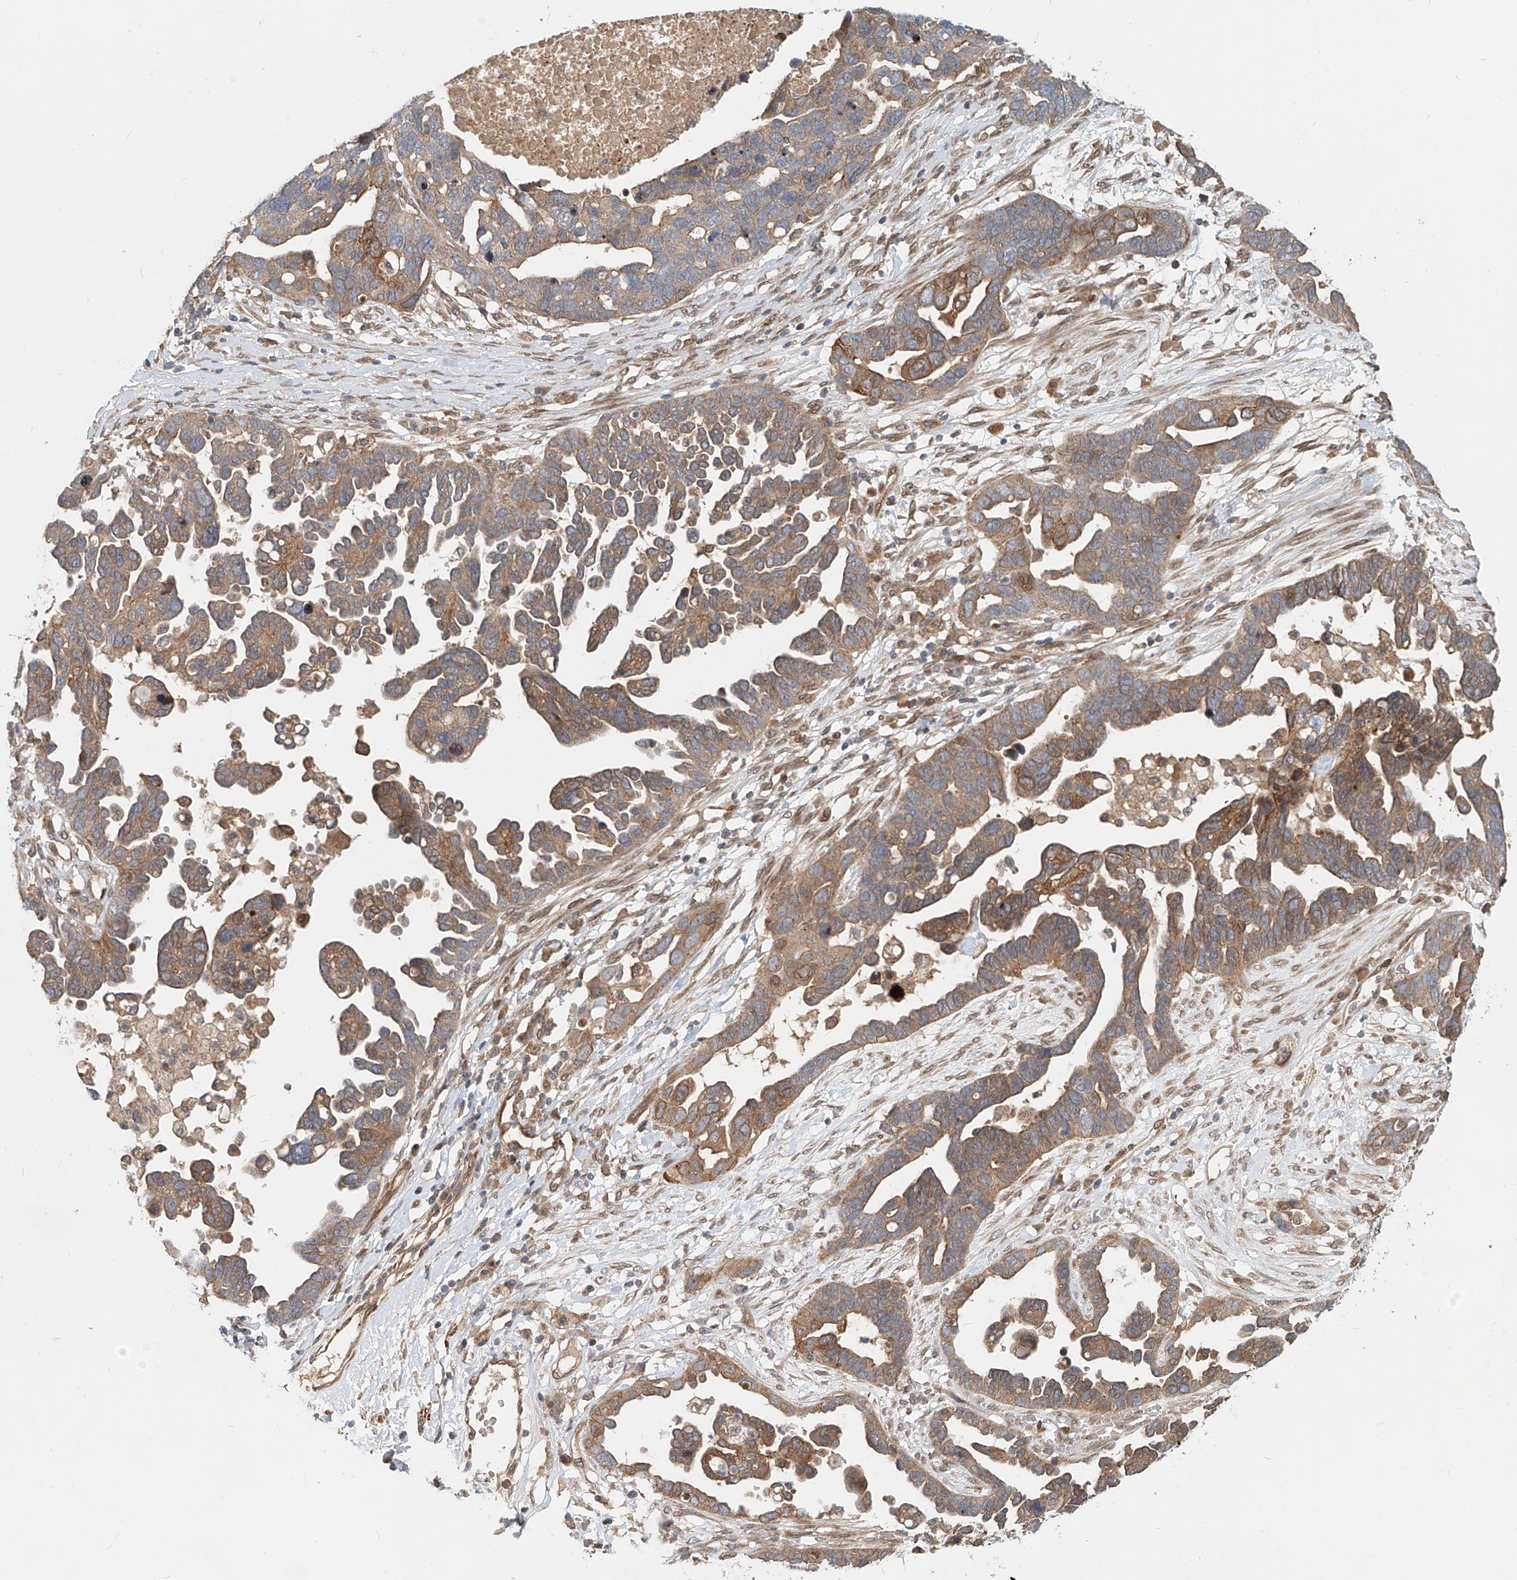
{"staining": {"intensity": "moderate", "quantity": ">75%", "location": "cytoplasmic/membranous"}, "tissue": "ovarian cancer", "cell_type": "Tumor cells", "image_type": "cancer", "snomed": [{"axis": "morphology", "description": "Cystadenocarcinoma, serous, NOS"}, {"axis": "topography", "description": "Ovary"}], "caption": "Protein expression analysis of human ovarian cancer (serous cystadenocarcinoma) reveals moderate cytoplasmic/membranous staining in approximately >75% of tumor cells.", "gene": "SASH1", "patient": {"sex": "female", "age": 54}}